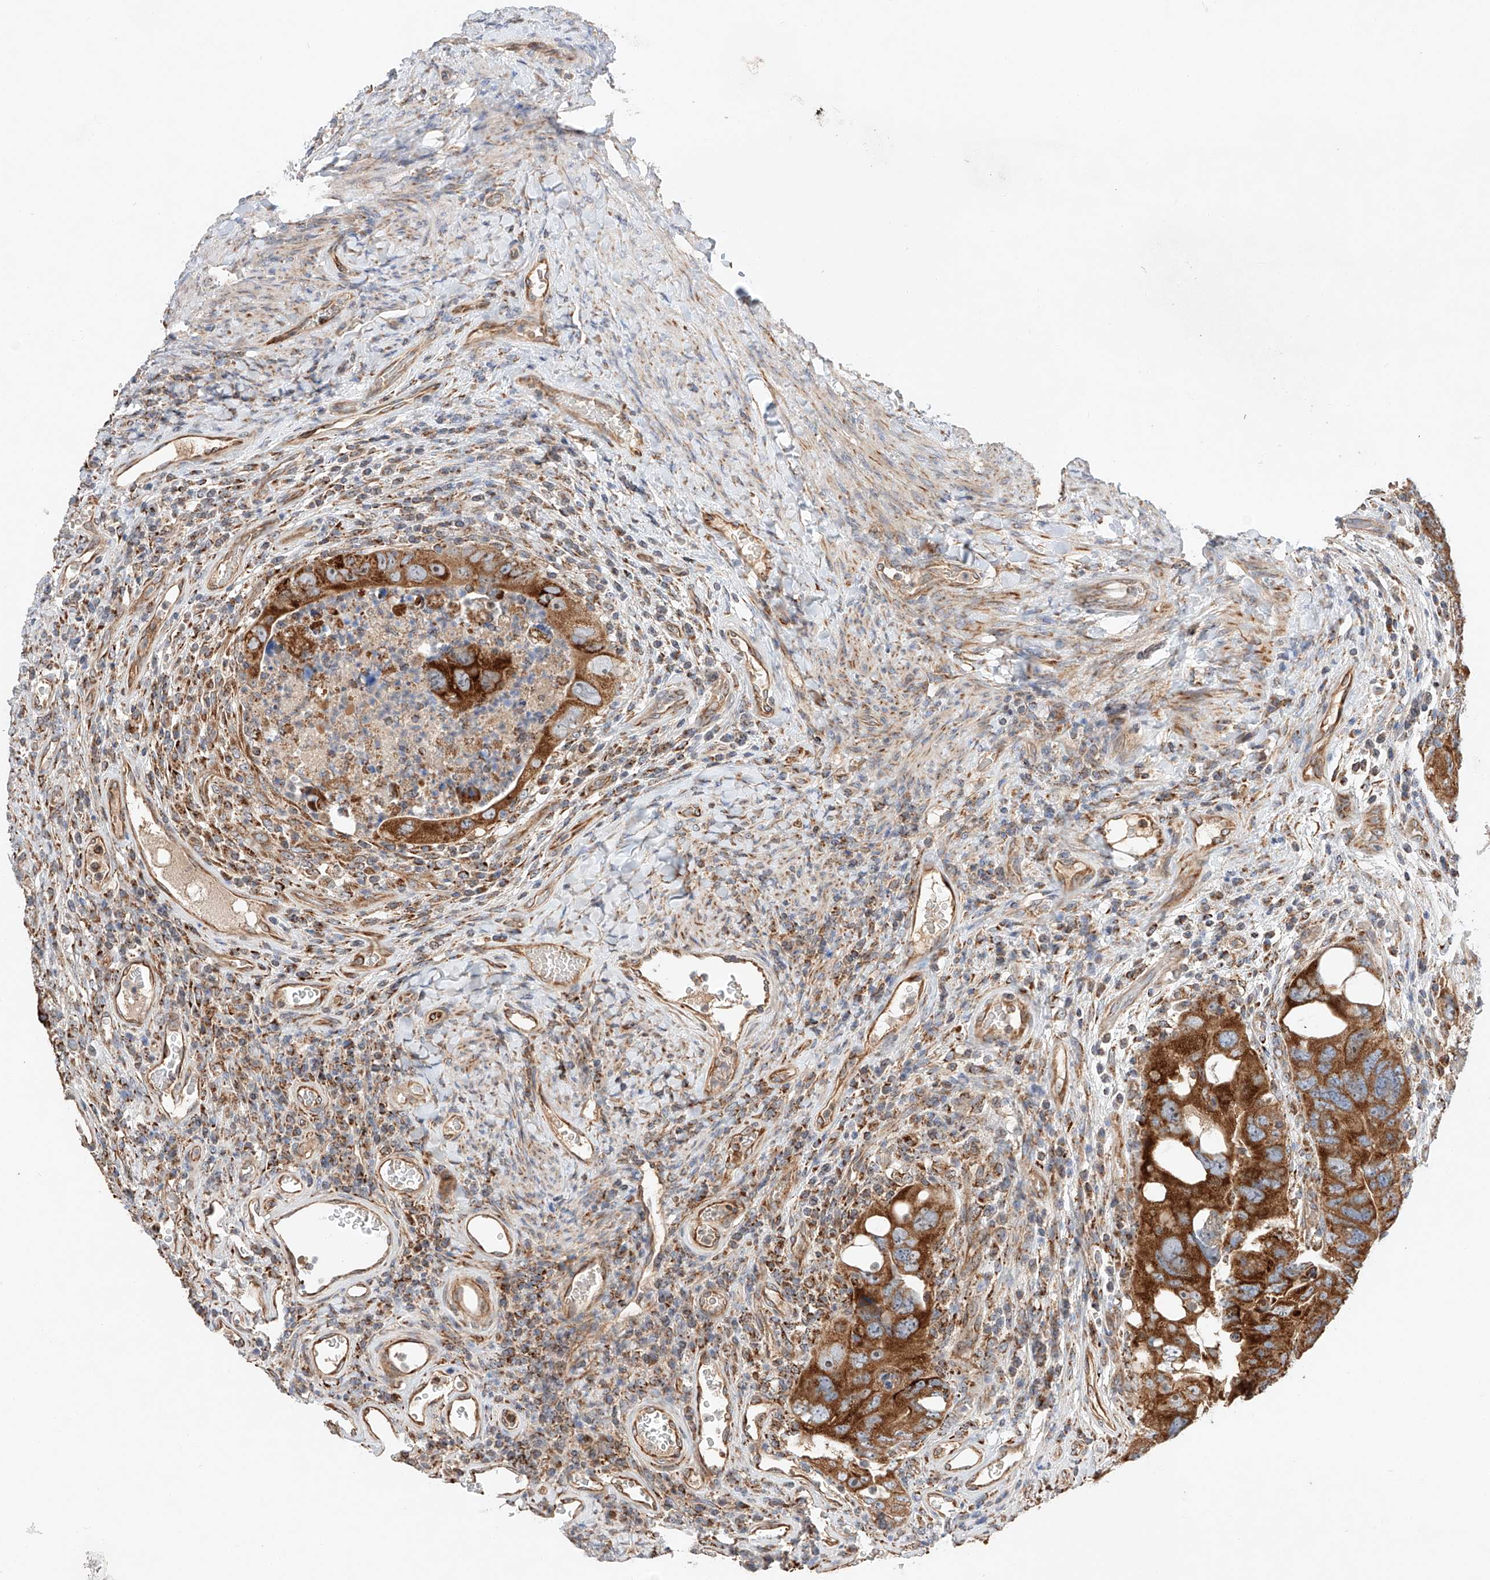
{"staining": {"intensity": "strong", "quantity": ">75%", "location": "cytoplasmic/membranous"}, "tissue": "colorectal cancer", "cell_type": "Tumor cells", "image_type": "cancer", "snomed": [{"axis": "morphology", "description": "Adenocarcinoma, NOS"}, {"axis": "topography", "description": "Rectum"}], "caption": "The micrograph reveals staining of colorectal cancer (adenocarcinoma), revealing strong cytoplasmic/membranous protein staining (brown color) within tumor cells.", "gene": "RUSC1", "patient": {"sex": "male", "age": 59}}